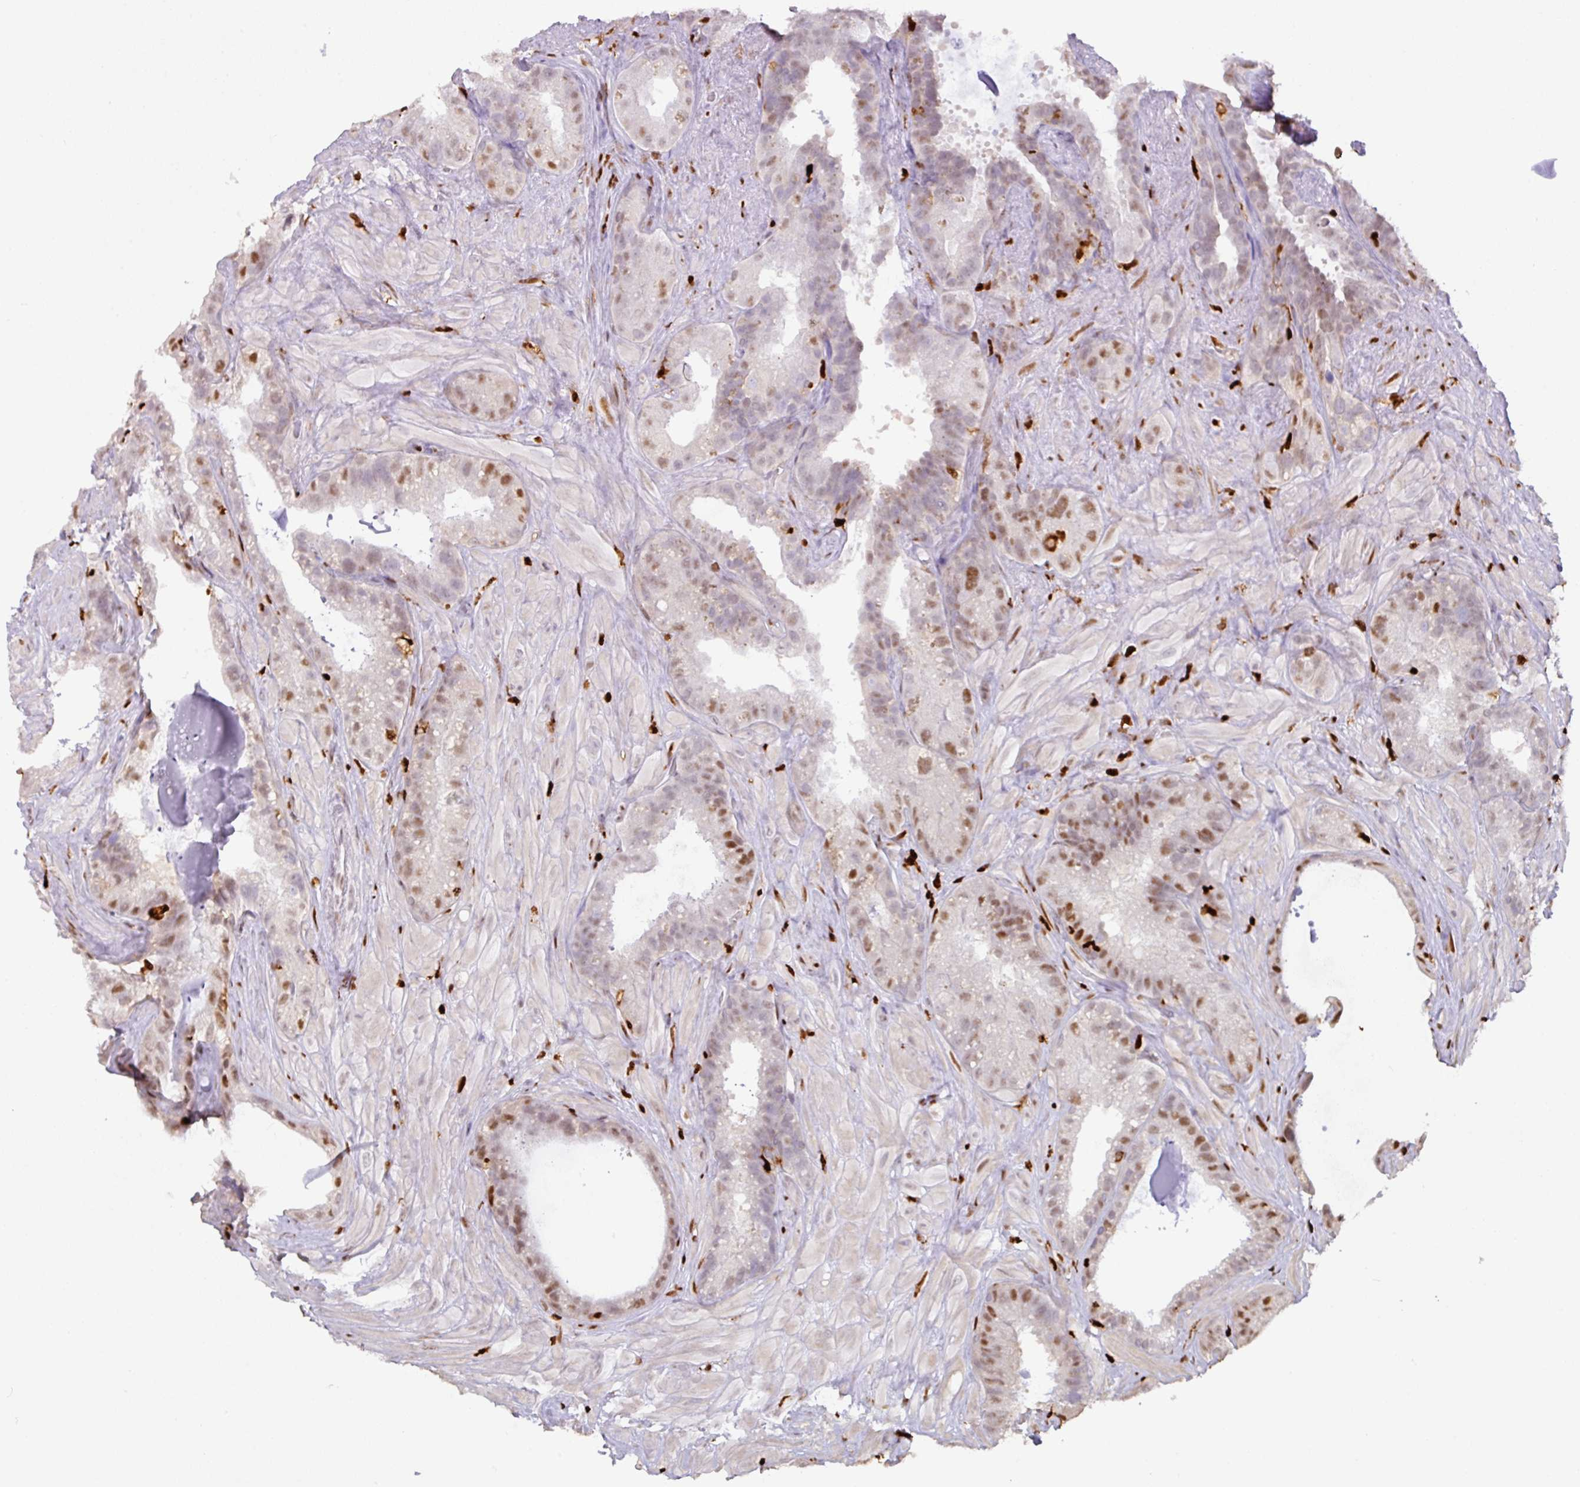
{"staining": {"intensity": "moderate", "quantity": "25%-75%", "location": "nuclear"}, "tissue": "seminal vesicle", "cell_type": "Glandular cells", "image_type": "normal", "snomed": [{"axis": "morphology", "description": "Normal tissue, NOS"}, {"axis": "topography", "description": "Seminal veicle"}, {"axis": "topography", "description": "Peripheral nerve tissue"}], "caption": "High-power microscopy captured an immunohistochemistry (IHC) image of unremarkable seminal vesicle, revealing moderate nuclear positivity in approximately 25%-75% of glandular cells.", "gene": "SAMHD1", "patient": {"sex": "male", "age": 76}}